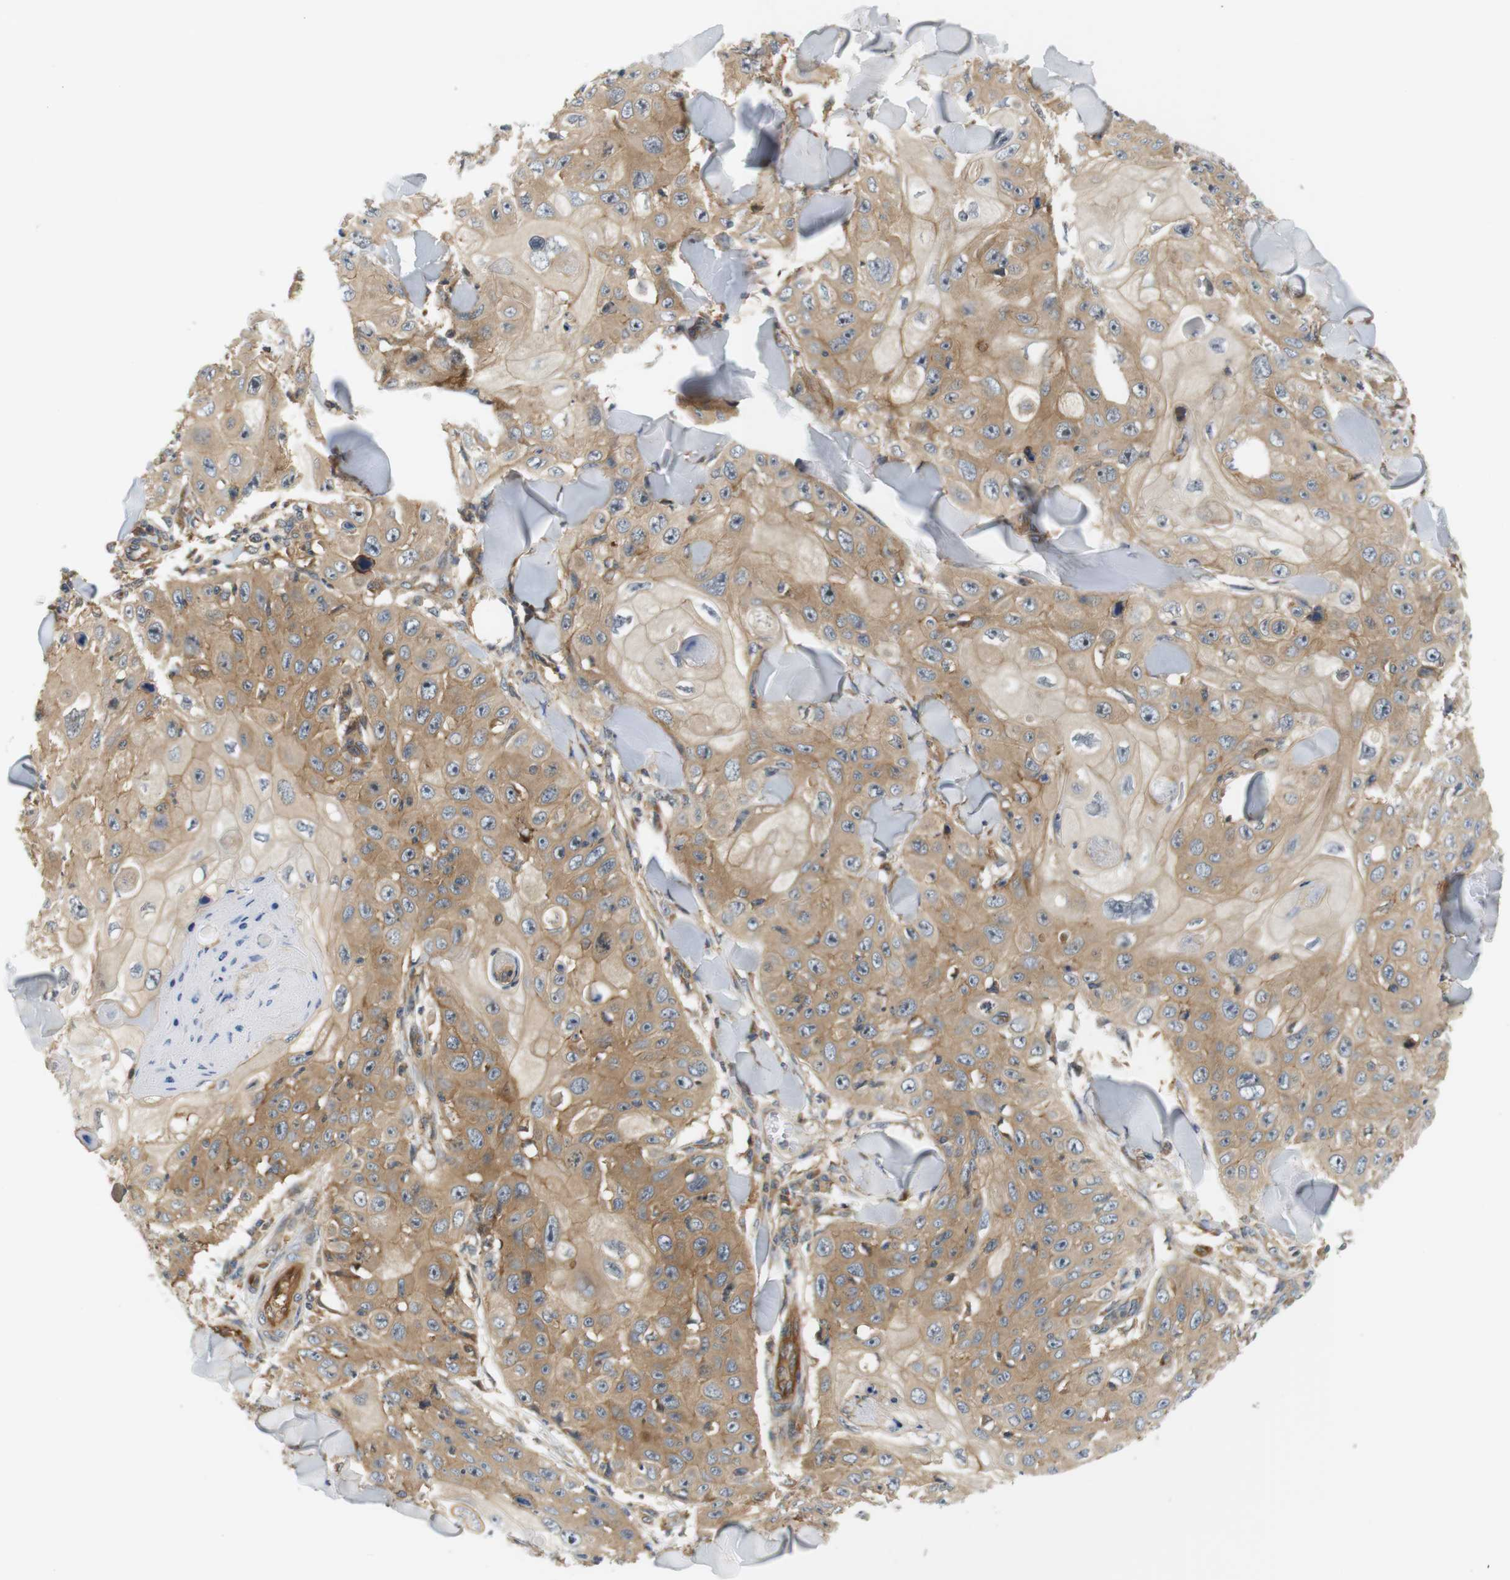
{"staining": {"intensity": "moderate", "quantity": ">75%", "location": "cytoplasmic/membranous"}, "tissue": "skin cancer", "cell_type": "Tumor cells", "image_type": "cancer", "snomed": [{"axis": "morphology", "description": "Squamous cell carcinoma, NOS"}, {"axis": "topography", "description": "Skin"}], "caption": "This photomicrograph exhibits skin cancer stained with IHC to label a protein in brown. The cytoplasmic/membranous of tumor cells show moderate positivity for the protein. Nuclei are counter-stained blue.", "gene": "SH3GLB1", "patient": {"sex": "male", "age": 86}}